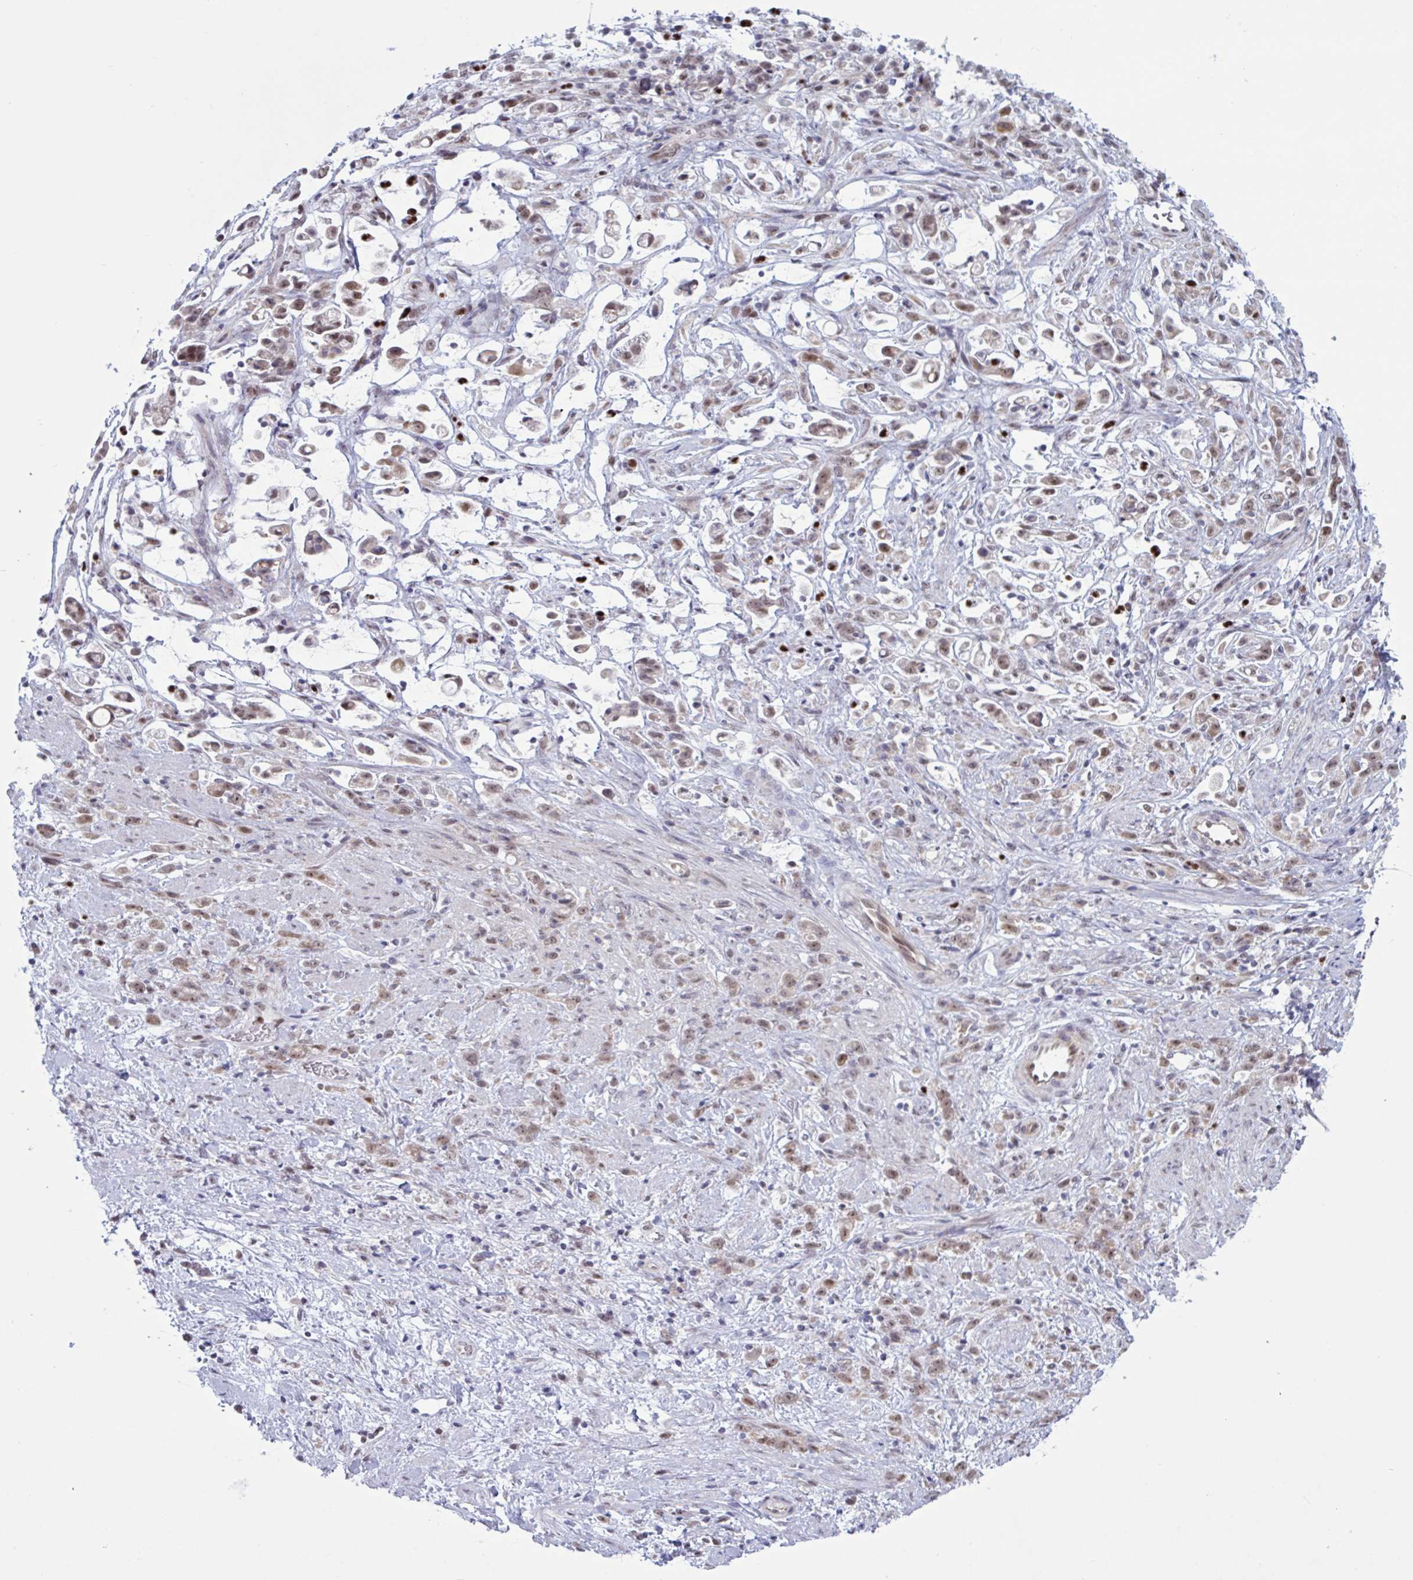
{"staining": {"intensity": "weak", "quantity": ">75%", "location": "nuclear"}, "tissue": "stomach cancer", "cell_type": "Tumor cells", "image_type": "cancer", "snomed": [{"axis": "morphology", "description": "Adenocarcinoma, NOS"}, {"axis": "topography", "description": "Stomach"}], "caption": "Immunohistochemical staining of stomach cancer reveals low levels of weak nuclear expression in approximately >75% of tumor cells.", "gene": "PRMT6", "patient": {"sex": "female", "age": 60}}